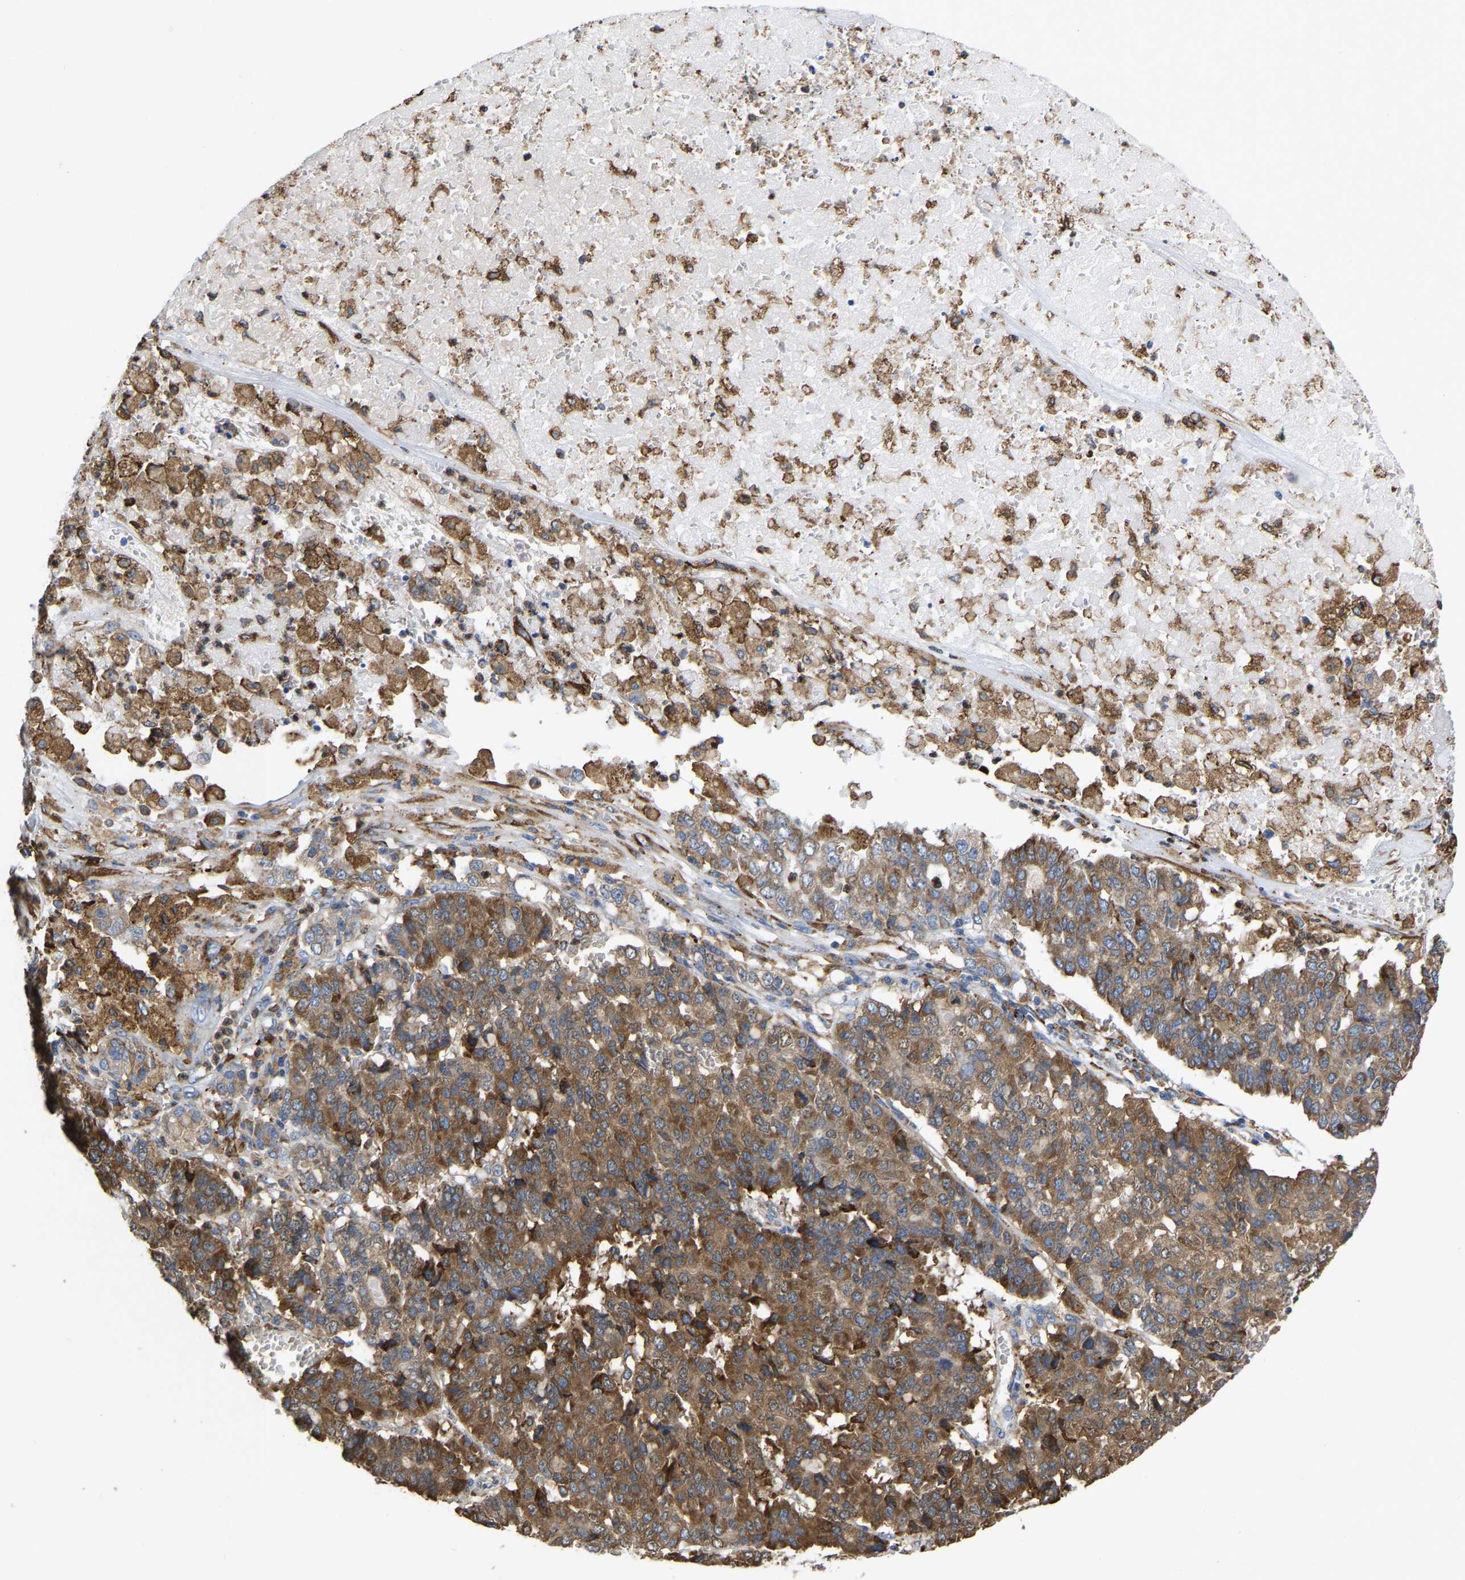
{"staining": {"intensity": "moderate", "quantity": ">75%", "location": "cytoplasmic/membranous"}, "tissue": "pancreatic cancer", "cell_type": "Tumor cells", "image_type": "cancer", "snomed": [{"axis": "morphology", "description": "Adenocarcinoma, NOS"}, {"axis": "topography", "description": "Pancreas"}], "caption": "Protein analysis of pancreatic cancer tissue shows moderate cytoplasmic/membranous staining in about >75% of tumor cells. Nuclei are stained in blue.", "gene": "P4HB", "patient": {"sex": "male", "age": 50}}